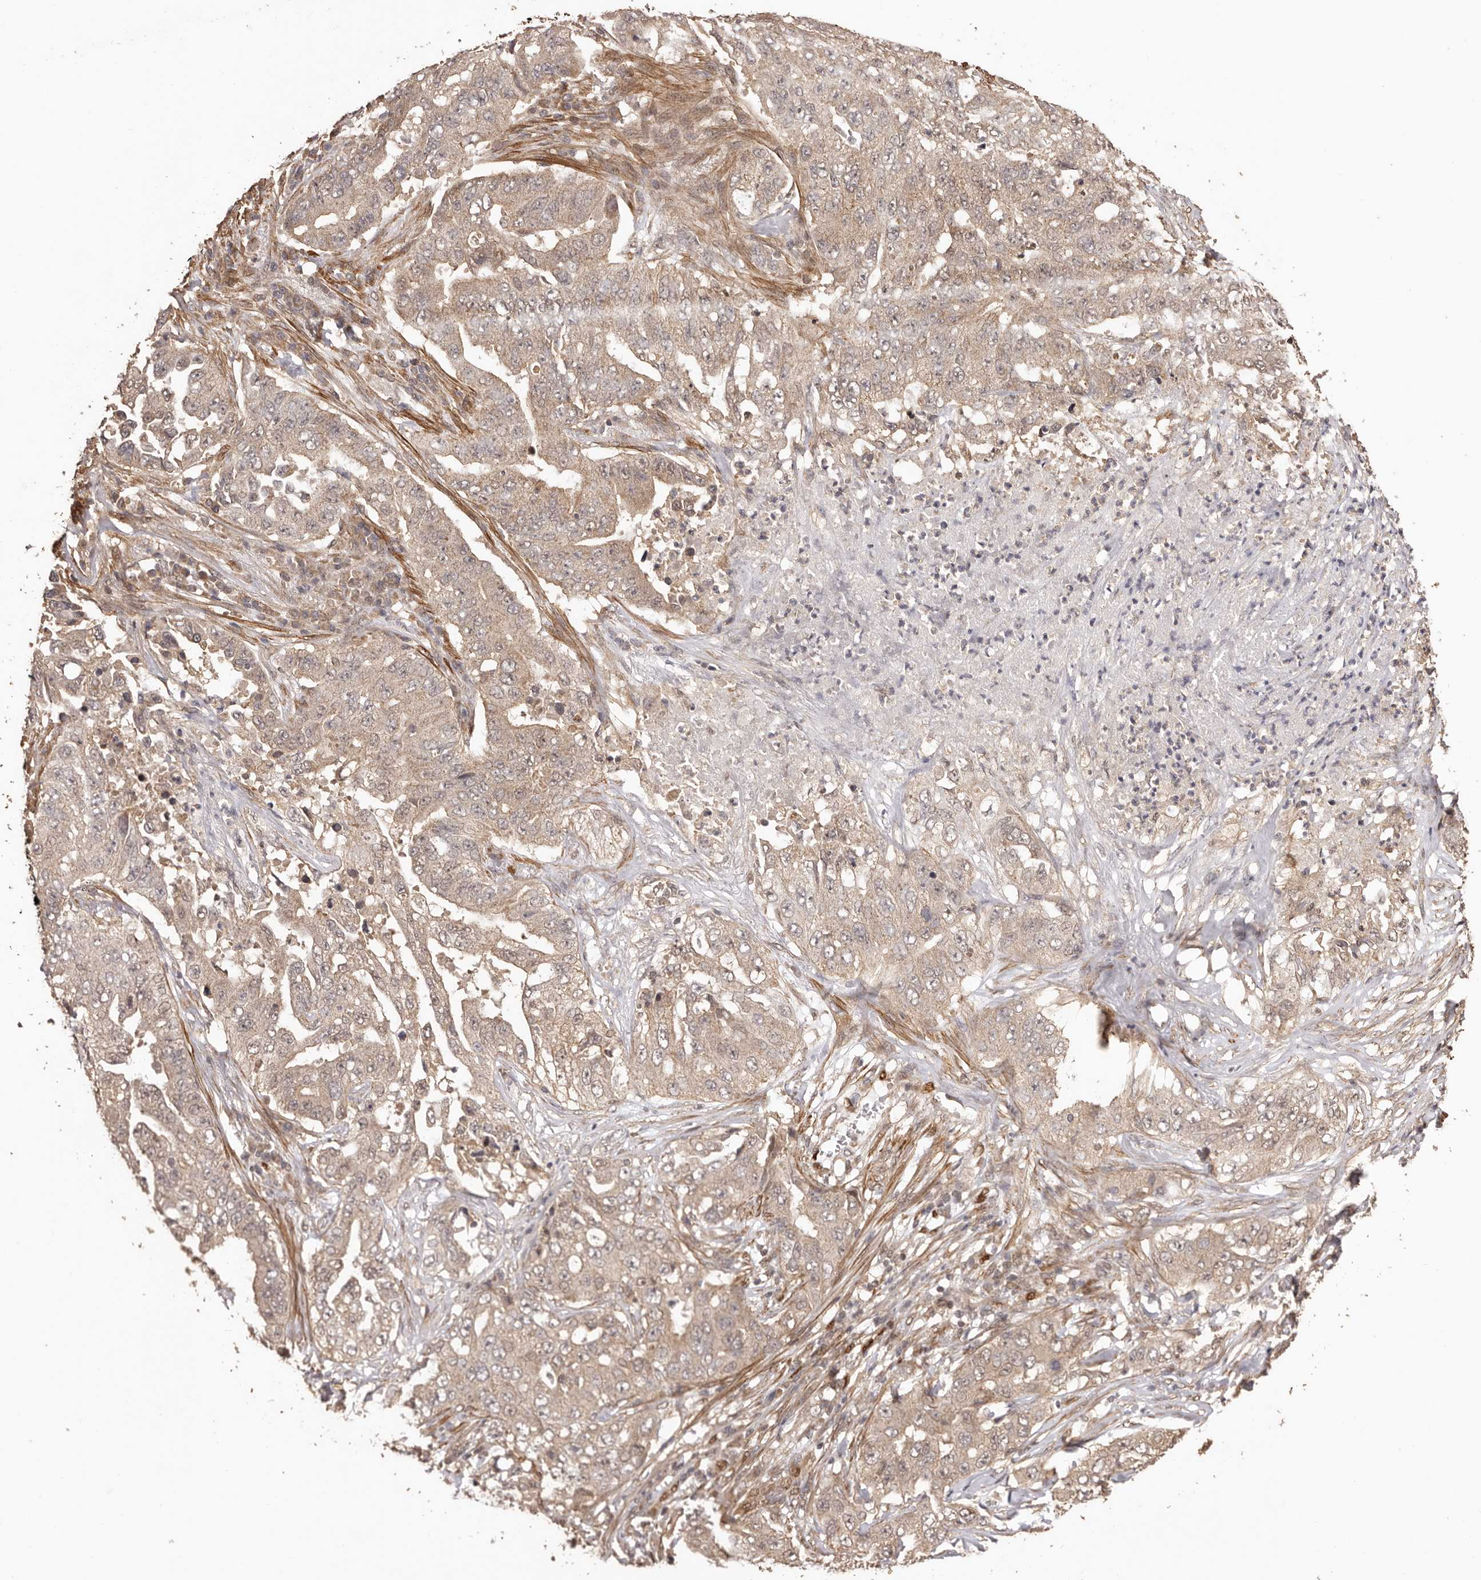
{"staining": {"intensity": "weak", "quantity": ">75%", "location": "cytoplasmic/membranous"}, "tissue": "lung cancer", "cell_type": "Tumor cells", "image_type": "cancer", "snomed": [{"axis": "morphology", "description": "Adenocarcinoma, NOS"}, {"axis": "topography", "description": "Lung"}], "caption": "IHC photomicrograph of lung cancer stained for a protein (brown), which exhibits low levels of weak cytoplasmic/membranous staining in about >75% of tumor cells.", "gene": "UBR2", "patient": {"sex": "female", "age": 51}}